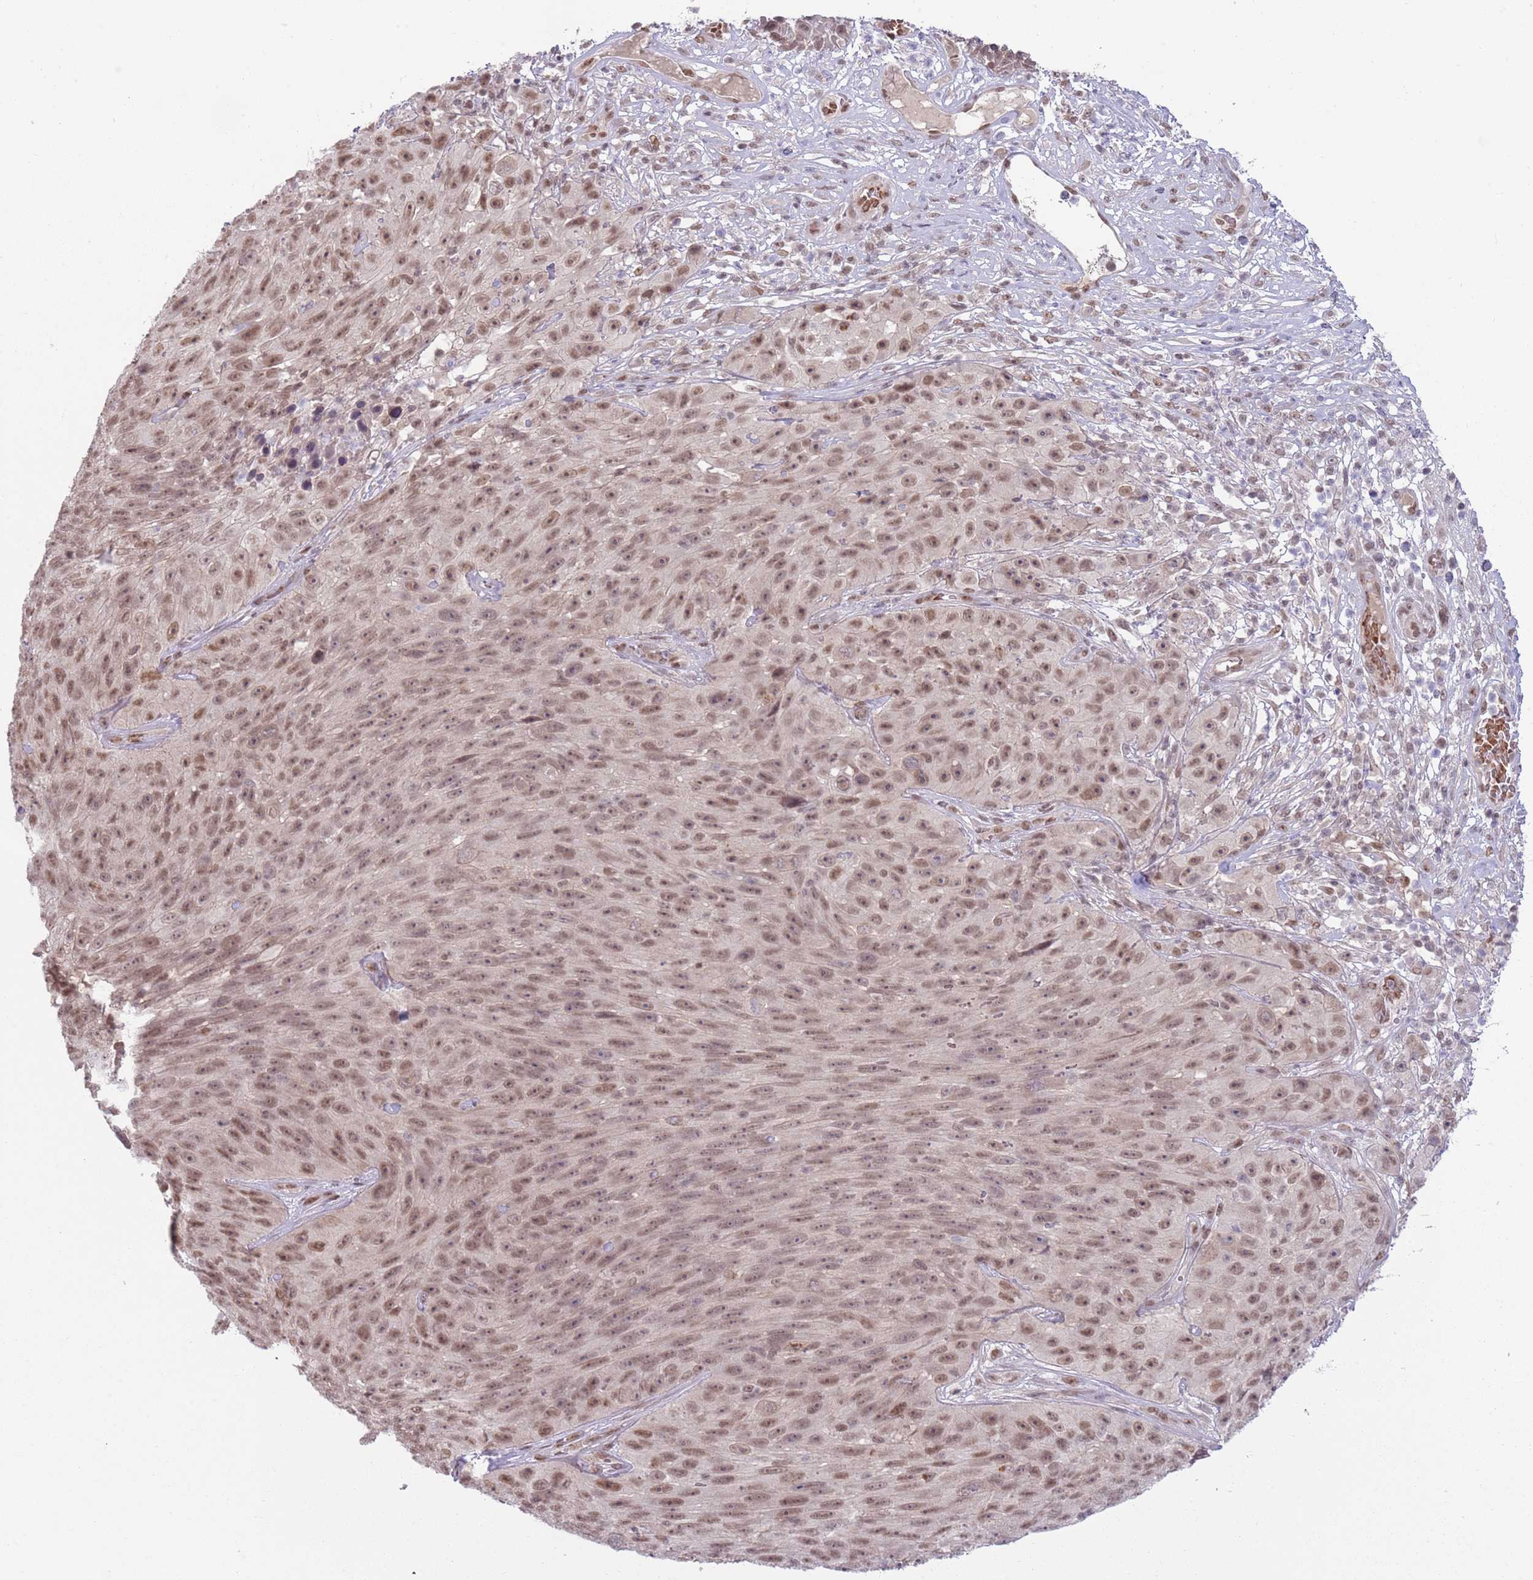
{"staining": {"intensity": "moderate", "quantity": ">75%", "location": "nuclear"}, "tissue": "skin cancer", "cell_type": "Tumor cells", "image_type": "cancer", "snomed": [{"axis": "morphology", "description": "Squamous cell carcinoma, NOS"}, {"axis": "topography", "description": "Skin"}], "caption": "Protein staining of skin cancer (squamous cell carcinoma) tissue reveals moderate nuclear staining in about >75% of tumor cells.", "gene": "TM2D1", "patient": {"sex": "female", "age": 87}}